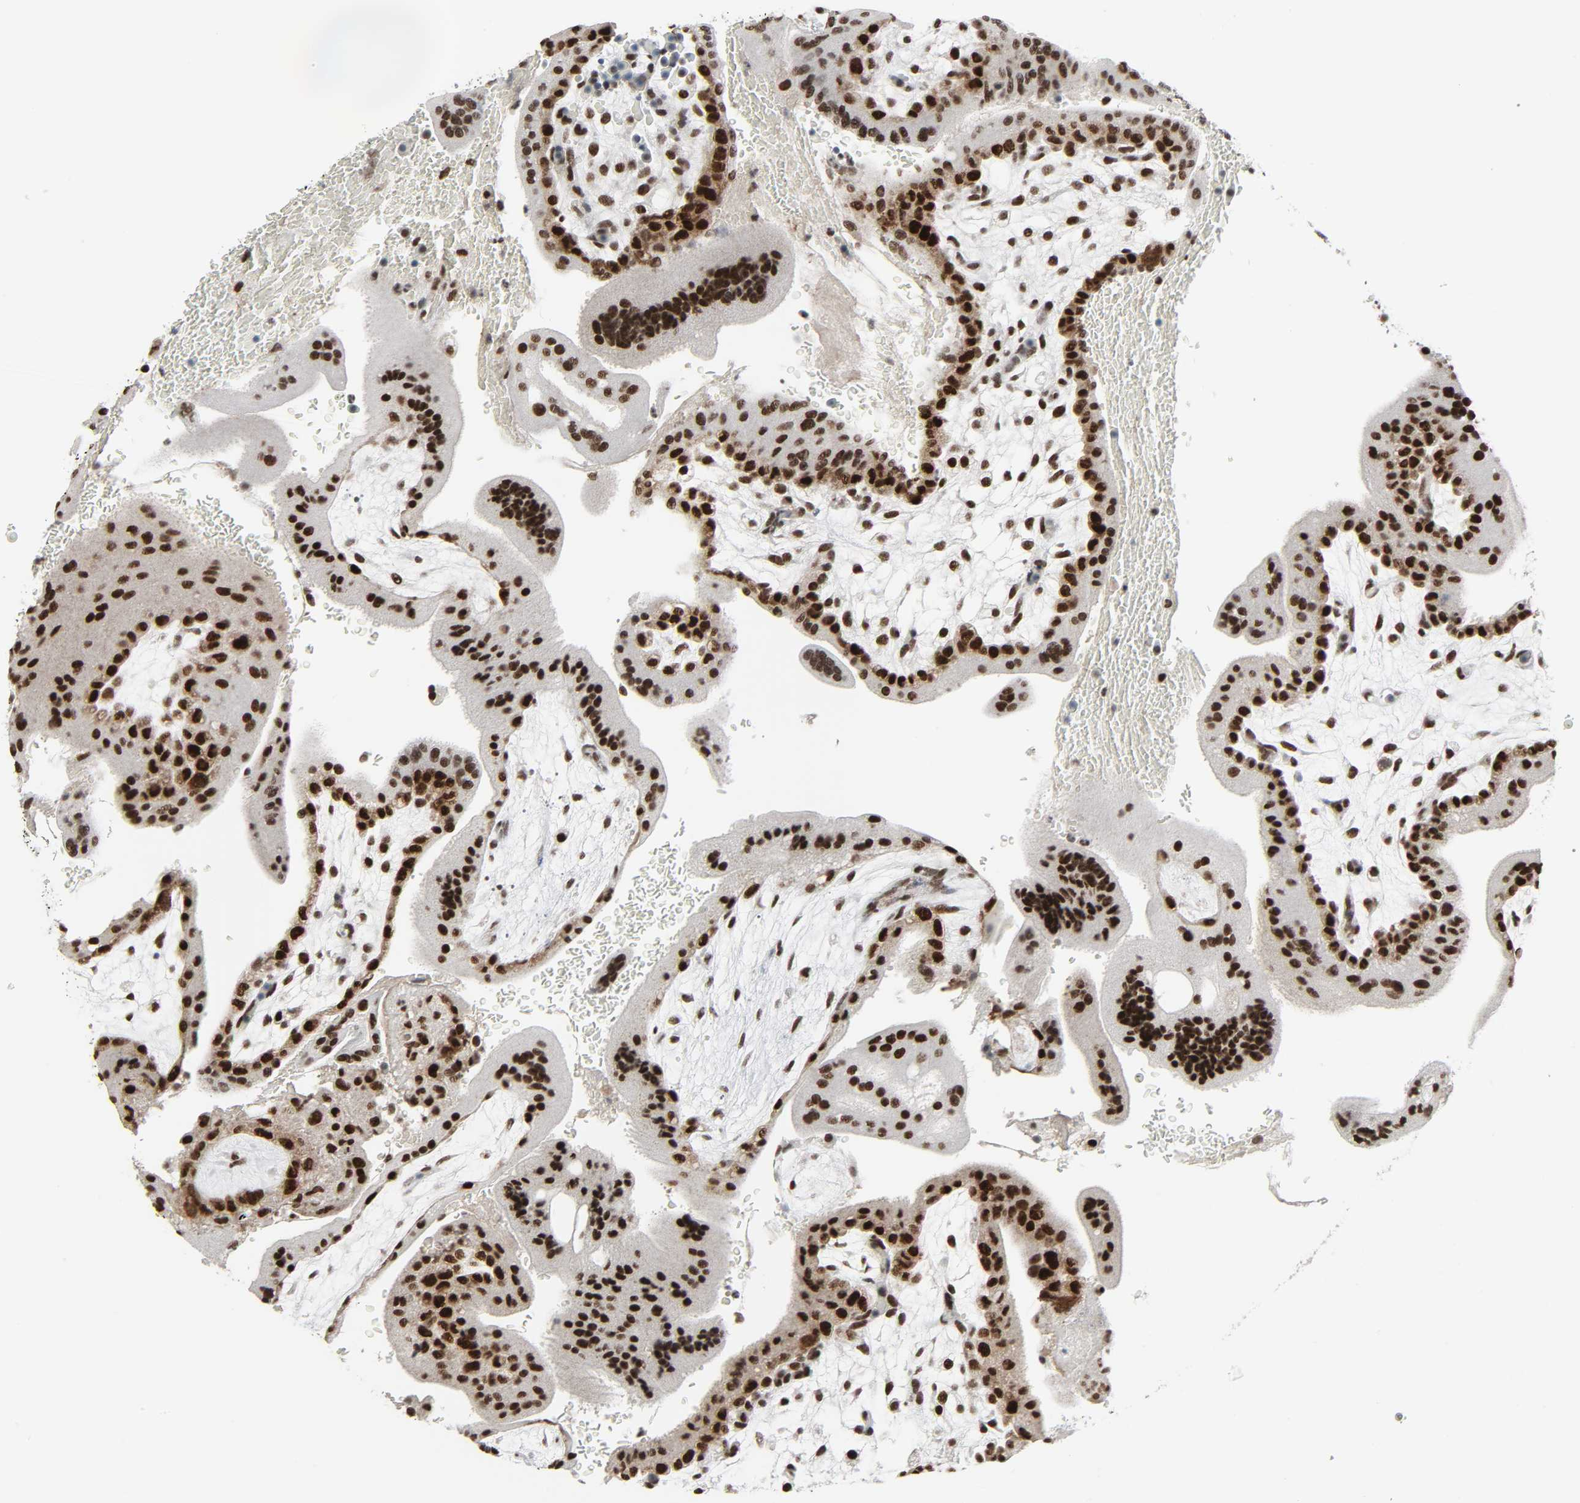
{"staining": {"intensity": "strong", "quantity": ">75%", "location": "nuclear"}, "tissue": "placenta", "cell_type": "Decidual cells", "image_type": "normal", "snomed": [{"axis": "morphology", "description": "Normal tissue, NOS"}, {"axis": "topography", "description": "Placenta"}], "caption": "Immunohistochemistry (IHC) staining of benign placenta, which shows high levels of strong nuclear expression in approximately >75% of decidual cells indicating strong nuclear protein staining. The staining was performed using DAB (3,3'-diaminobenzidine) (brown) for protein detection and nuclei were counterstained in hematoxylin (blue).", "gene": "CDK7", "patient": {"sex": "female", "age": 35}}